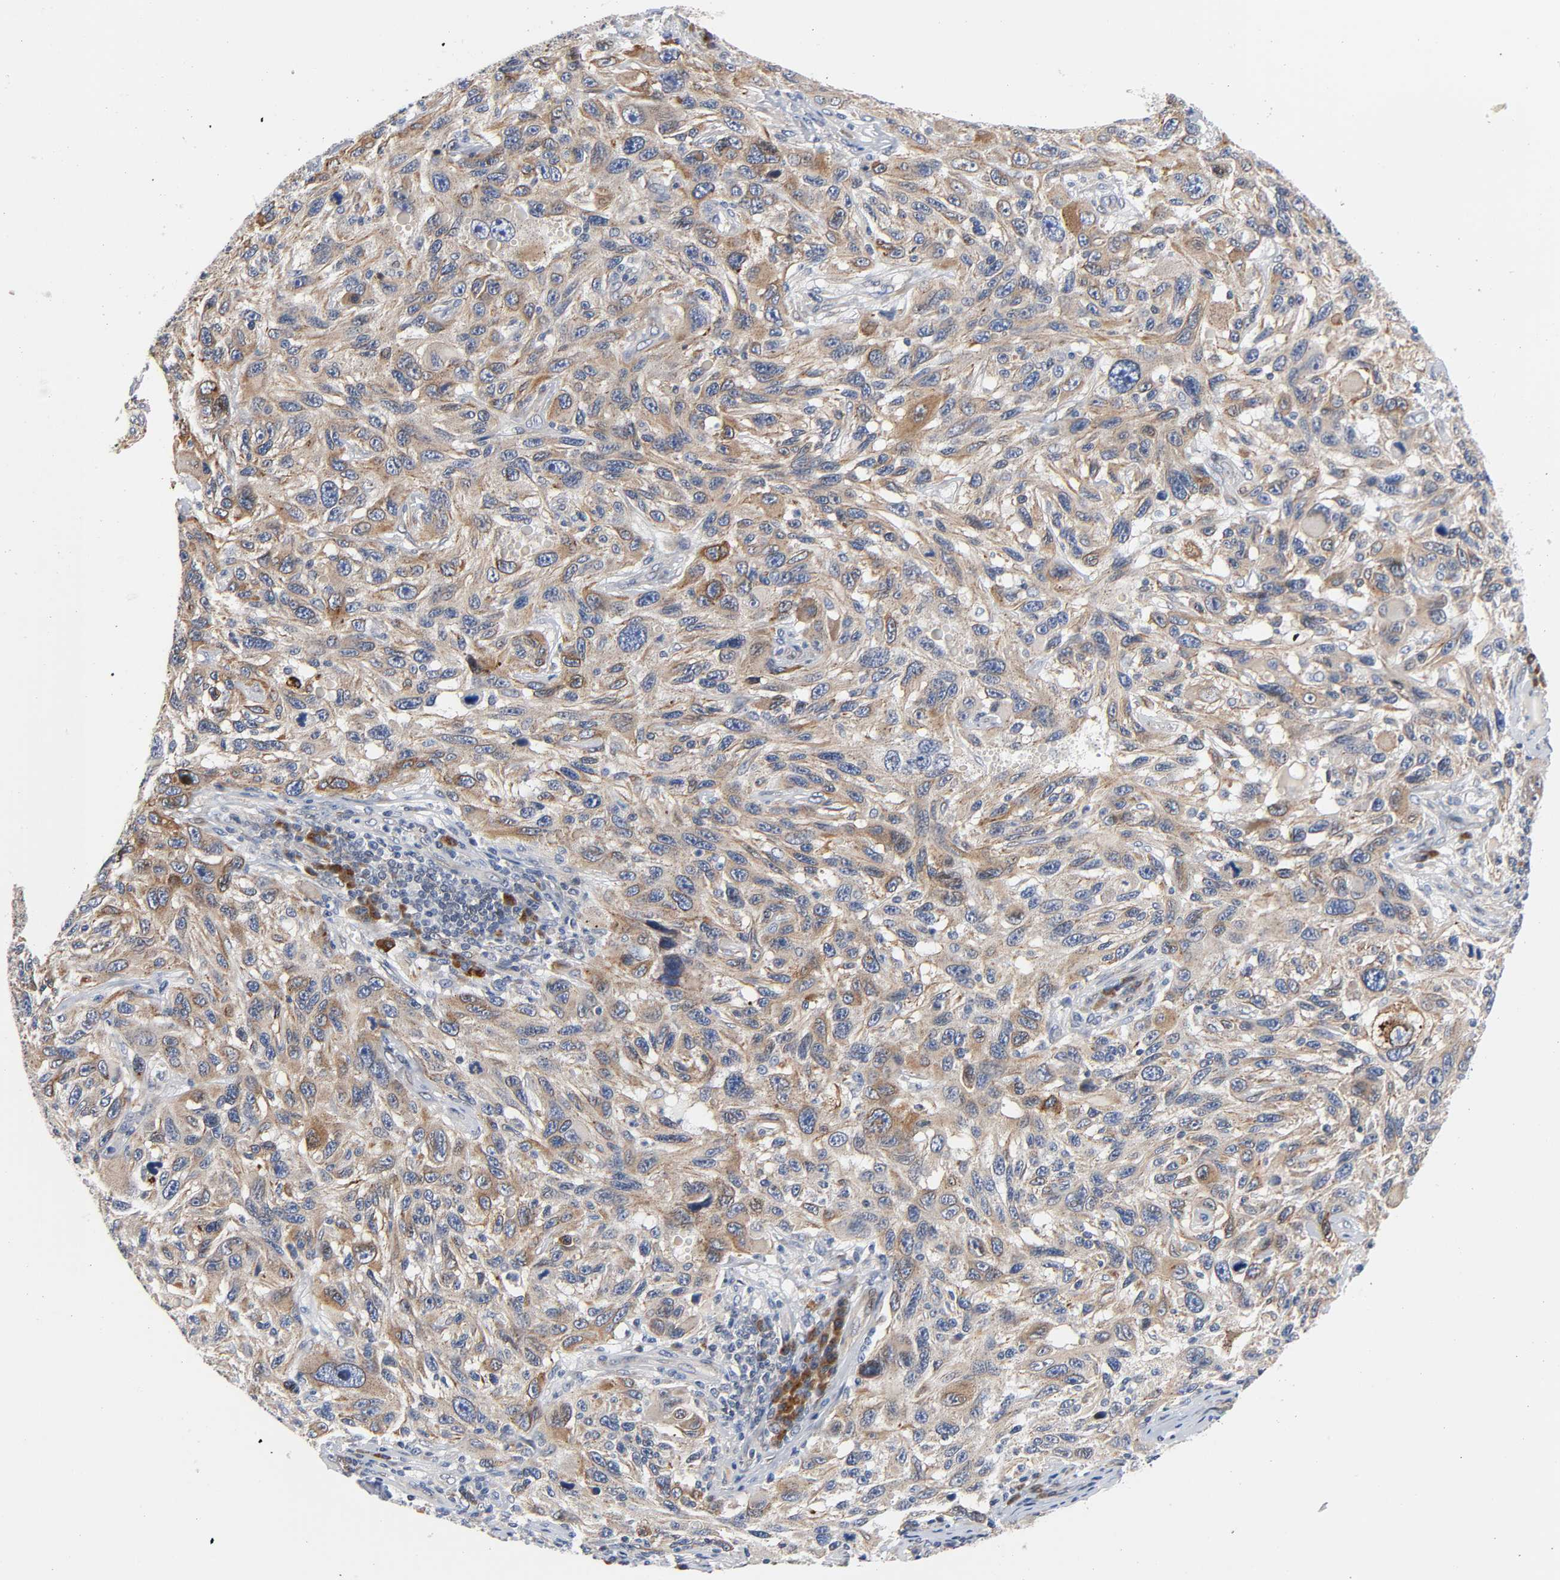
{"staining": {"intensity": "moderate", "quantity": "25%-75%", "location": "cytoplasmic/membranous"}, "tissue": "melanoma", "cell_type": "Tumor cells", "image_type": "cancer", "snomed": [{"axis": "morphology", "description": "Malignant melanoma, NOS"}, {"axis": "topography", "description": "Skin"}], "caption": "About 25%-75% of tumor cells in human malignant melanoma display moderate cytoplasmic/membranous protein expression as visualized by brown immunohistochemical staining.", "gene": "ASB6", "patient": {"sex": "male", "age": 53}}